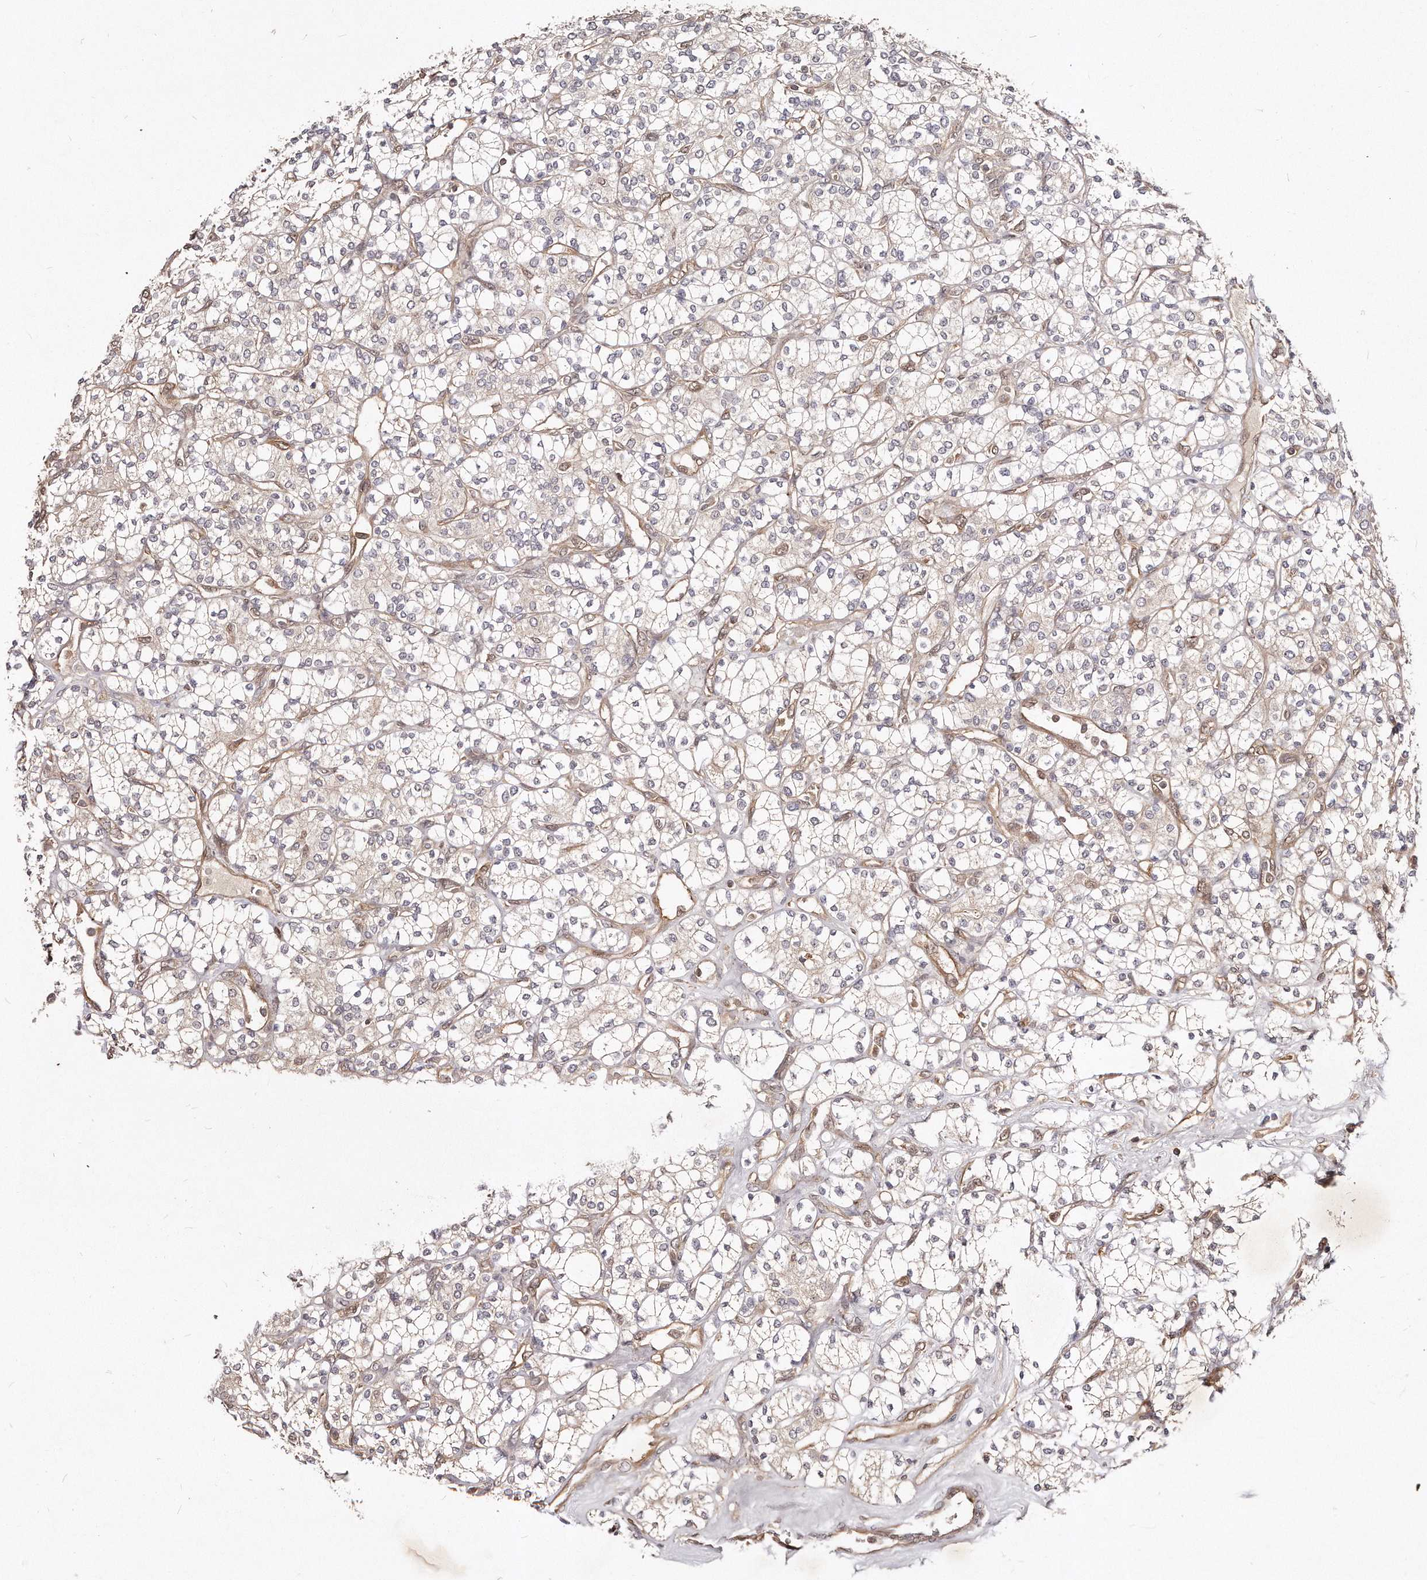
{"staining": {"intensity": "negative", "quantity": "none", "location": "none"}, "tissue": "renal cancer", "cell_type": "Tumor cells", "image_type": "cancer", "snomed": [{"axis": "morphology", "description": "Adenocarcinoma, NOS"}, {"axis": "topography", "description": "Kidney"}], "caption": "Renal adenocarcinoma stained for a protein using IHC demonstrates no positivity tumor cells.", "gene": "GBP4", "patient": {"sex": "male", "age": 77}}